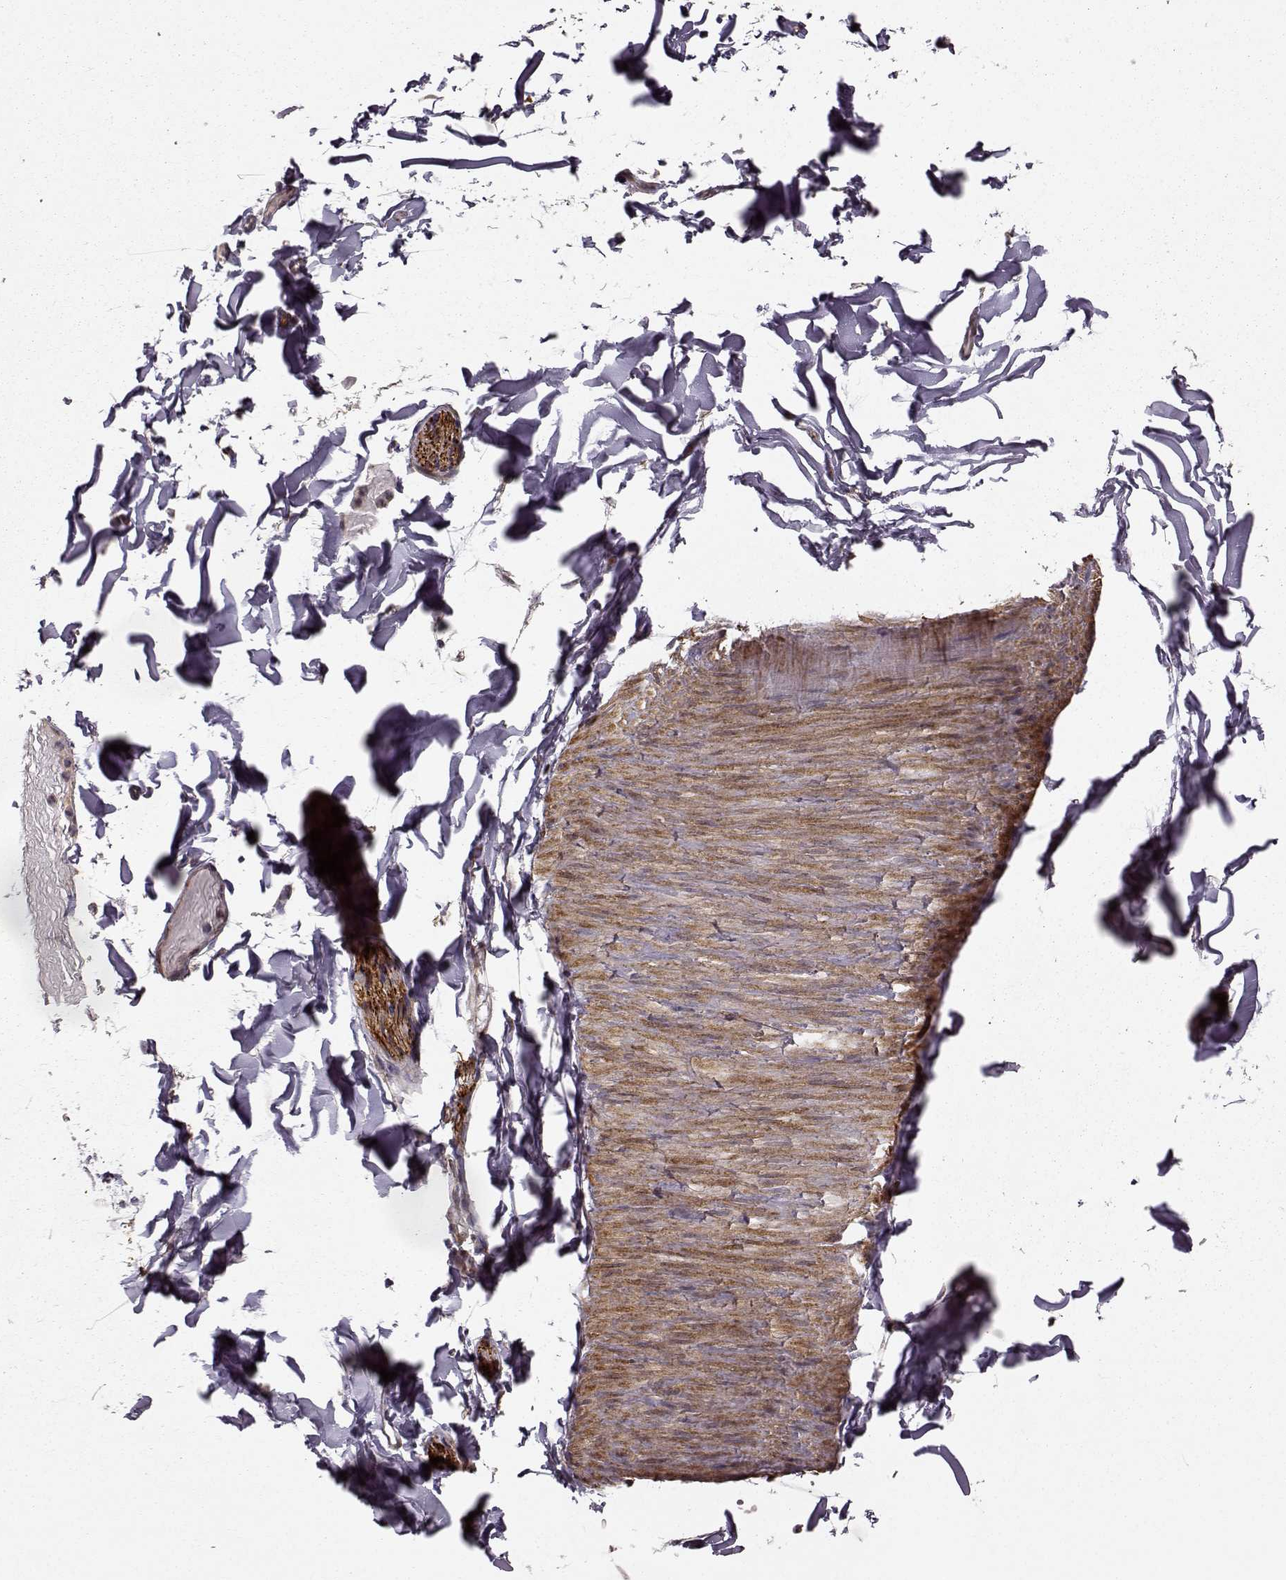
{"staining": {"intensity": "negative", "quantity": "none", "location": "none"}, "tissue": "adipose tissue", "cell_type": "Adipocytes", "image_type": "normal", "snomed": [{"axis": "morphology", "description": "Normal tissue, NOS"}, {"axis": "topography", "description": "Gallbladder"}, {"axis": "topography", "description": "Peripheral nerve tissue"}], "caption": "Protein analysis of benign adipose tissue reveals no significant expression in adipocytes. The staining was performed using DAB to visualize the protein expression in brown, while the nuclei were stained in blue with hematoxylin (Magnification: 20x).", "gene": "MTR", "patient": {"sex": "female", "age": 45}}